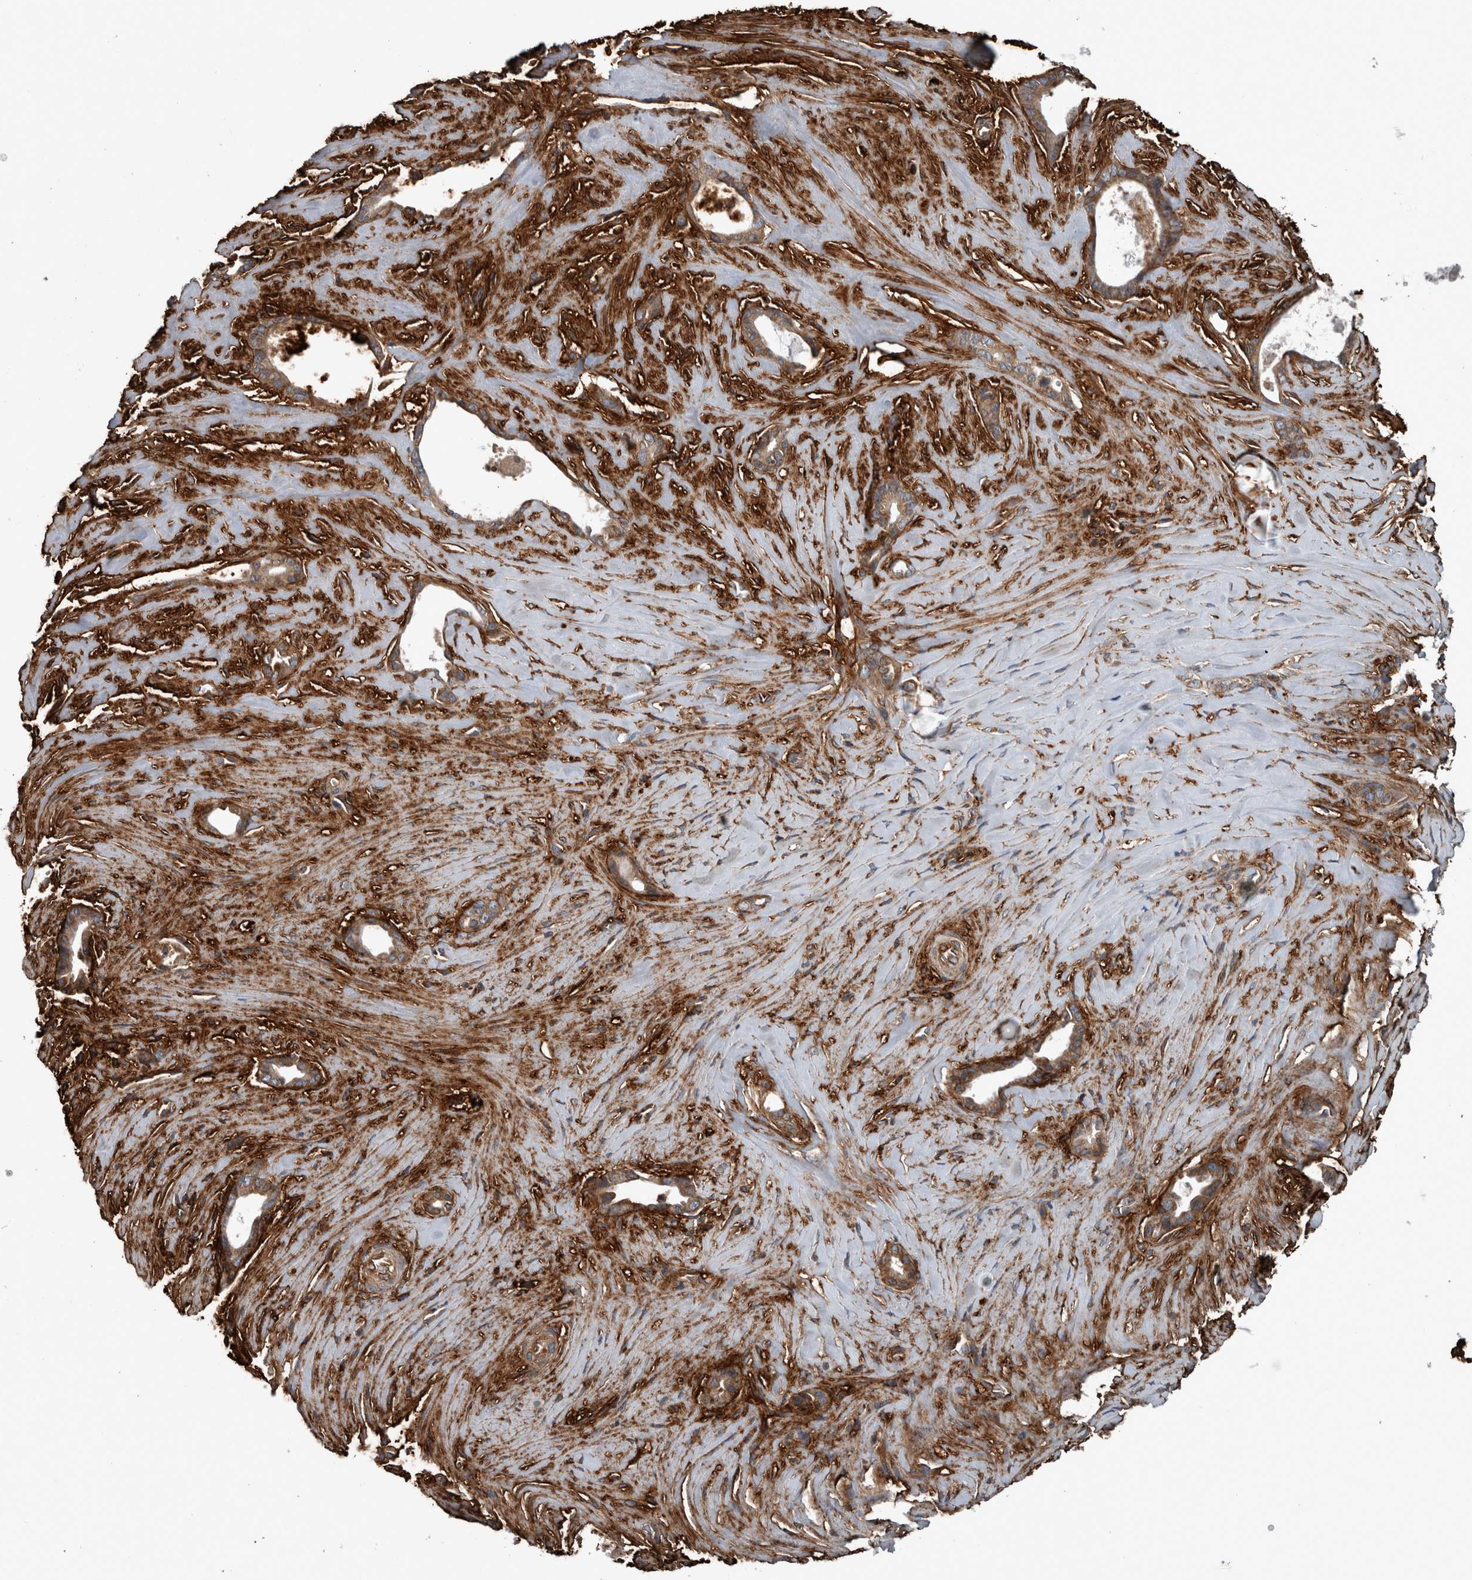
{"staining": {"intensity": "moderate", "quantity": ">75%", "location": "cytoplasmic/membranous"}, "tissue": "liver cancer", "cell_type": "Tumor cells", "image_type": "cancer", "snomed": [{"axis": "morphology", "description": "Cholangiocarcinoma"}, {"axis": "topography", "description": "Liver"}], "caption": "High-magnification brightfield microscopy of liver cancer stained with DAB (3,3'-diaminobenzidine) (brown) and counterstained with hematoxylin (blue). tumor cells exhibit moderate cytoplasmic/membranous staining is identified in about>75% of cells. The protein is shown in brown color, while the nuclei are stained blue.", "gene": "EXOC8", "patient": {"sex": "female", "age": 55}}